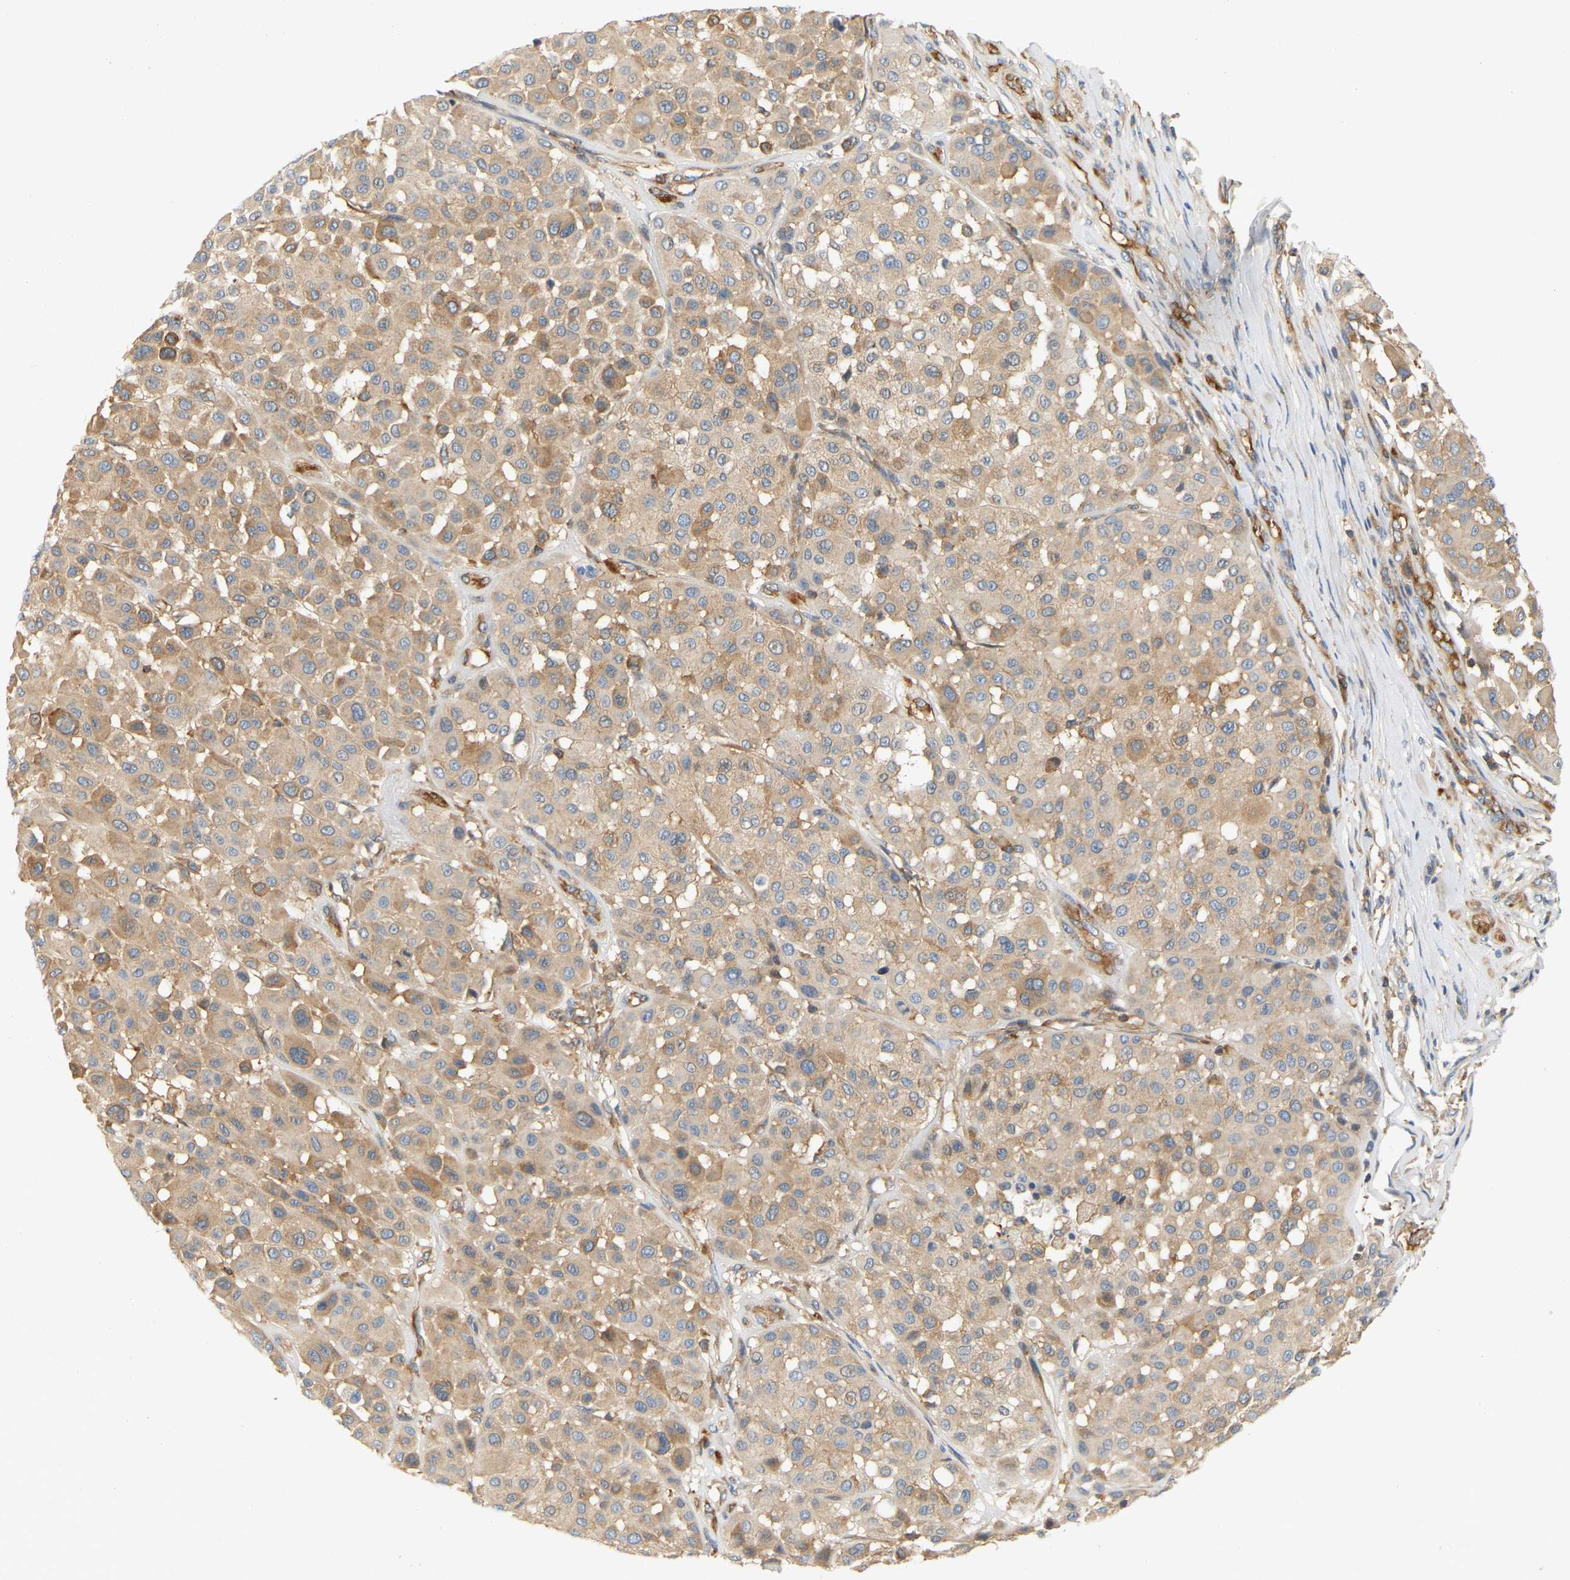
{"staining": {"intensity": "weak", "quantity": "25%-75%", "location": "cytoplasmic/membranous"}, "tissue": "melanoma", "cell_type": "Tumor cells", "image_type": "cancer", "snomed": [{"axis": "morphology", "description": "Malignant melanoma, Metastatic site"}, {"axis": "topography", "description": "Soft tissue"}], "caption": "This is an image of immunohistochemistry staining of melanoma, which shows weak staining in the cytoplasmic/membranous of tumor cells.", "gene": "AKAP13", "patient": {"sex": "male", "age": 41}}